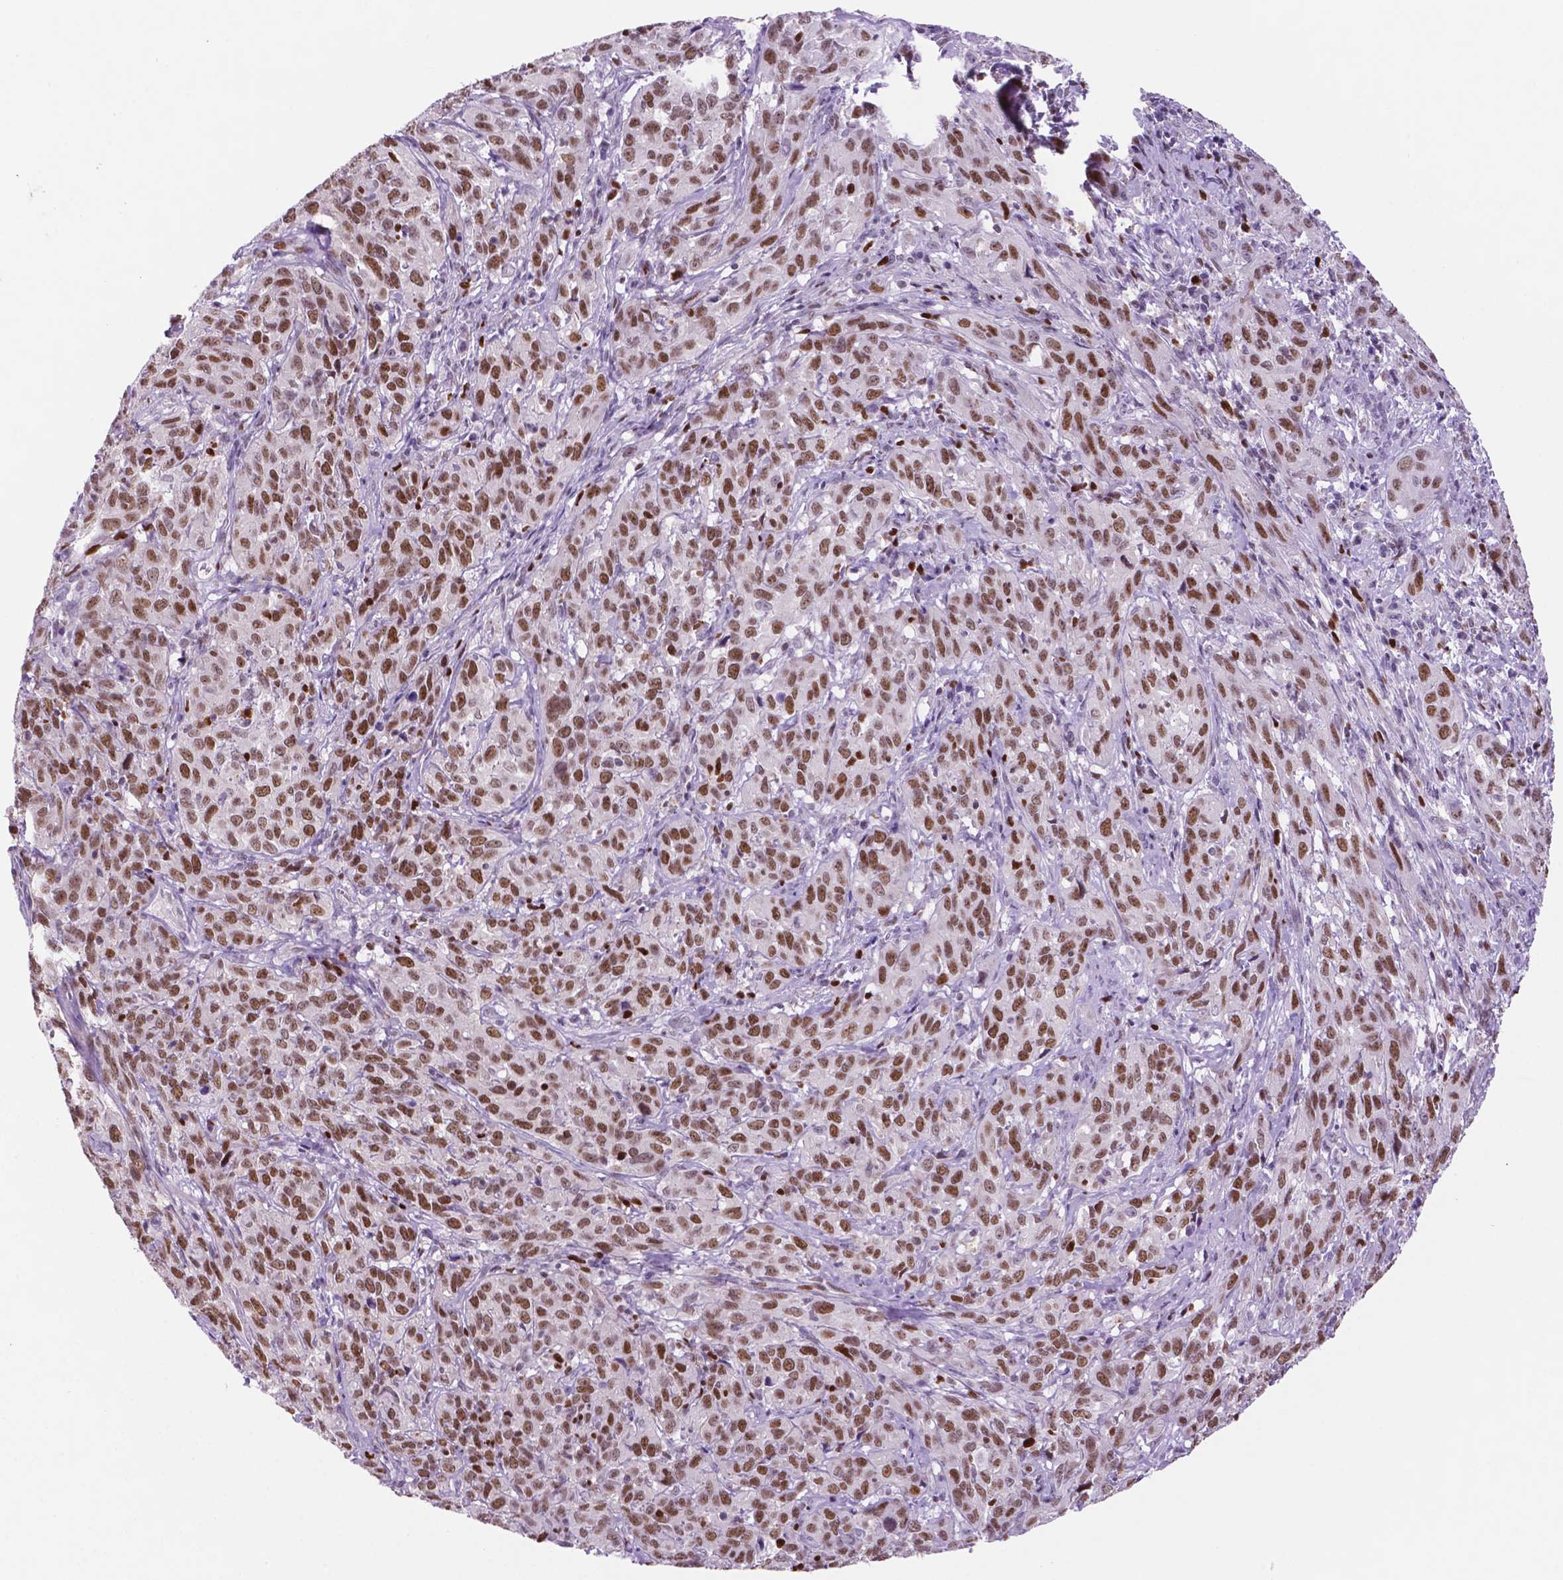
{"staining": {"intensity": "moderate", "quantity": ">75%", "location": "nuclear"}, "tissue": "cervical cancer", "cell_type": "Tumor cells", "image_type": "cancer", "snomed": [{"axis": "morphology", "description": "Squamous cell carcinoma, NOS"}, {"axis": "topography", "description": "Cervix"}], "caption": "Cervical cancer tissue demonstrates moderate nuclear staining in about >75% of tumor cells The staining was performed using DAB (3,3'-diaminobenzidine), with brown indicating positive protein expression. Nuclei are stained blue with hematoxylin.", "gene": "NCAPH2", "patient": {"sex": "female", "age": 51}}